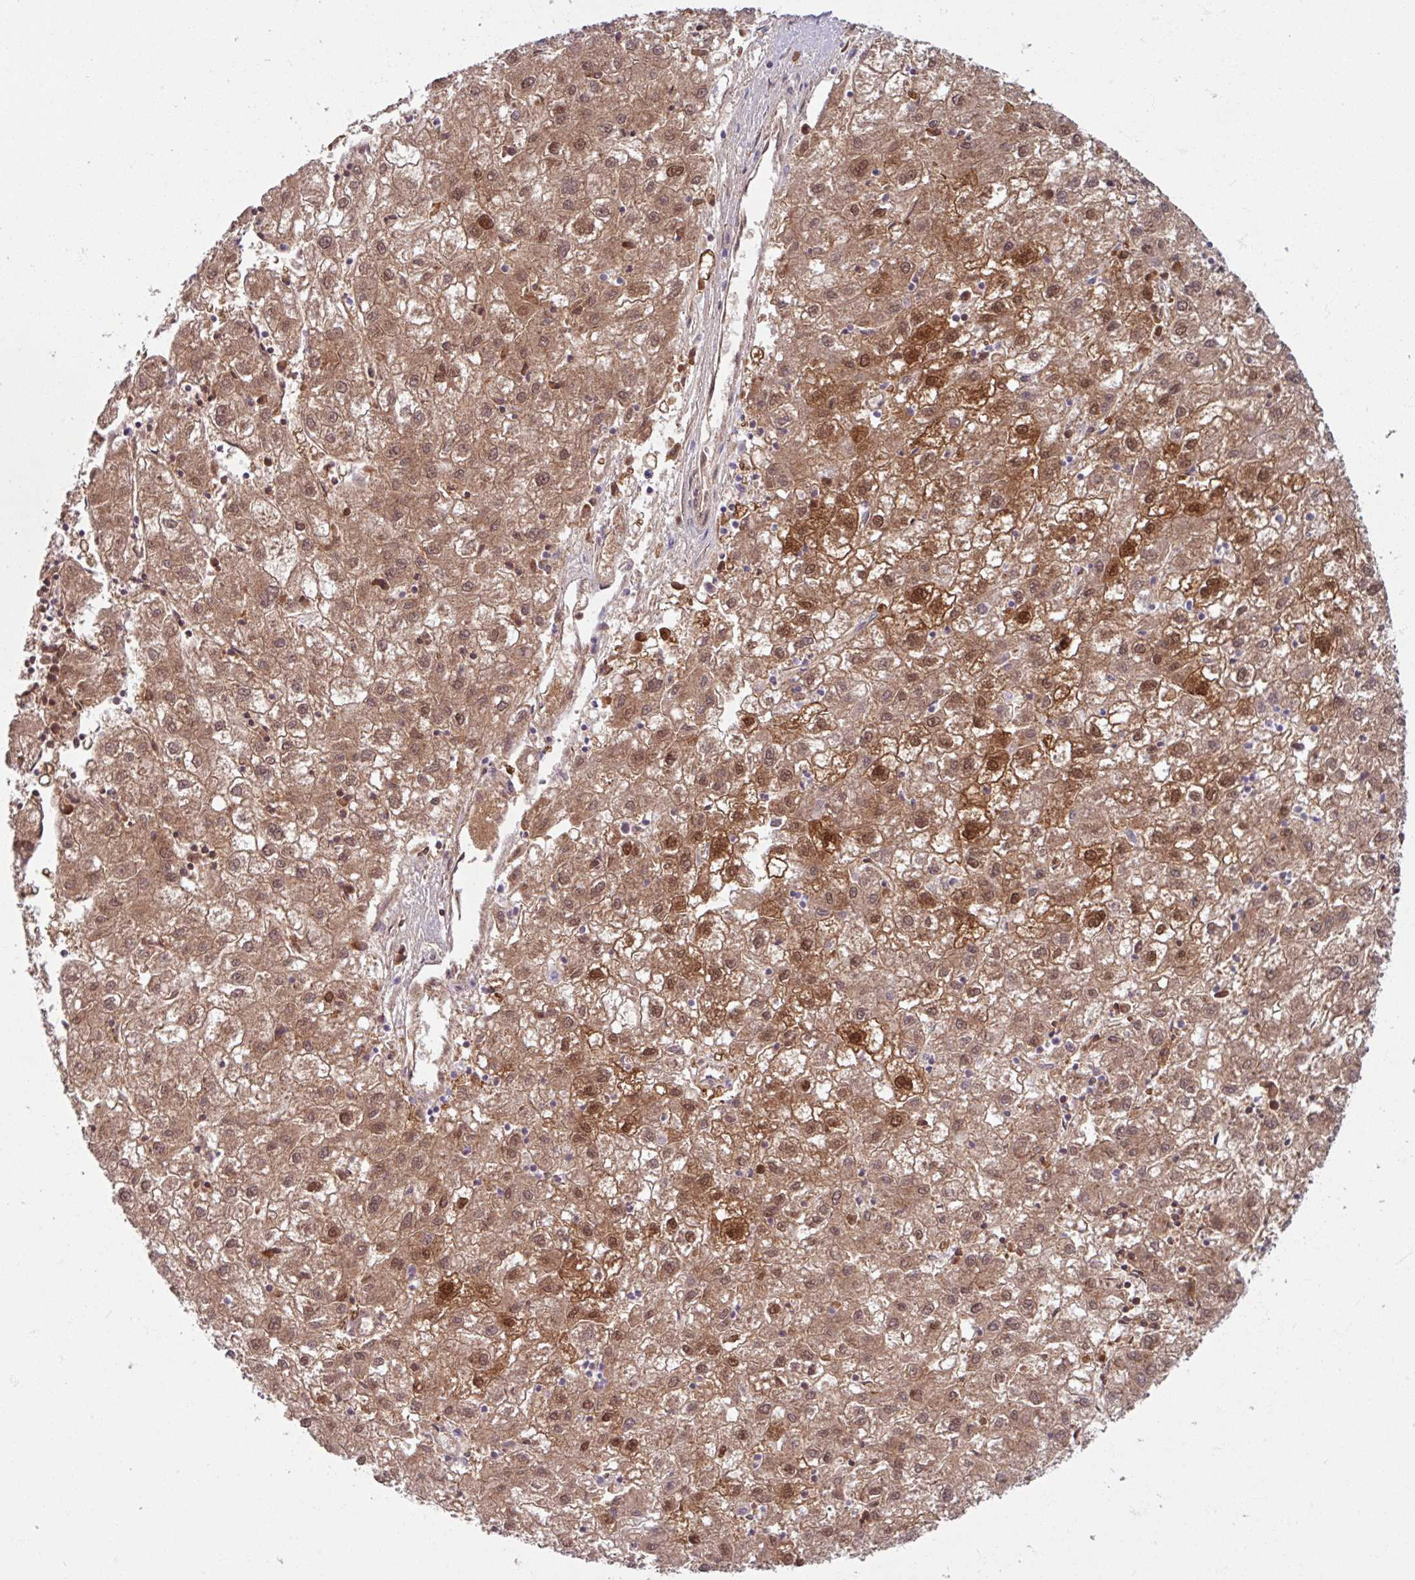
{"staining": {"intensity": "moderate", "quantity": ">75%", "location": "cytoplasmic/membranous,nuclear"}, "tissue": "liver cancer", "cell_type": "Tumor cells", "image_type": "cancer", "snomed": [{"axis": "morphology", "description": "Carcinoma, Hepatocellular, NOS"}, {"axis": "topography", "description": "Liver"}], "caption": "Brown immunohistochemical staining in human liver cancer (hepatocellular carcinoma) displays moderate cytoplasmic/membranous and nuclear expression in approximately >75% of tumor cells. The staining was performed using DAB, with brown indicating positive protein expression. Nuclei are stained blue with hematoxylin.", "gene": "ARG1", "patient": {"sex": "male", "age": 72}}